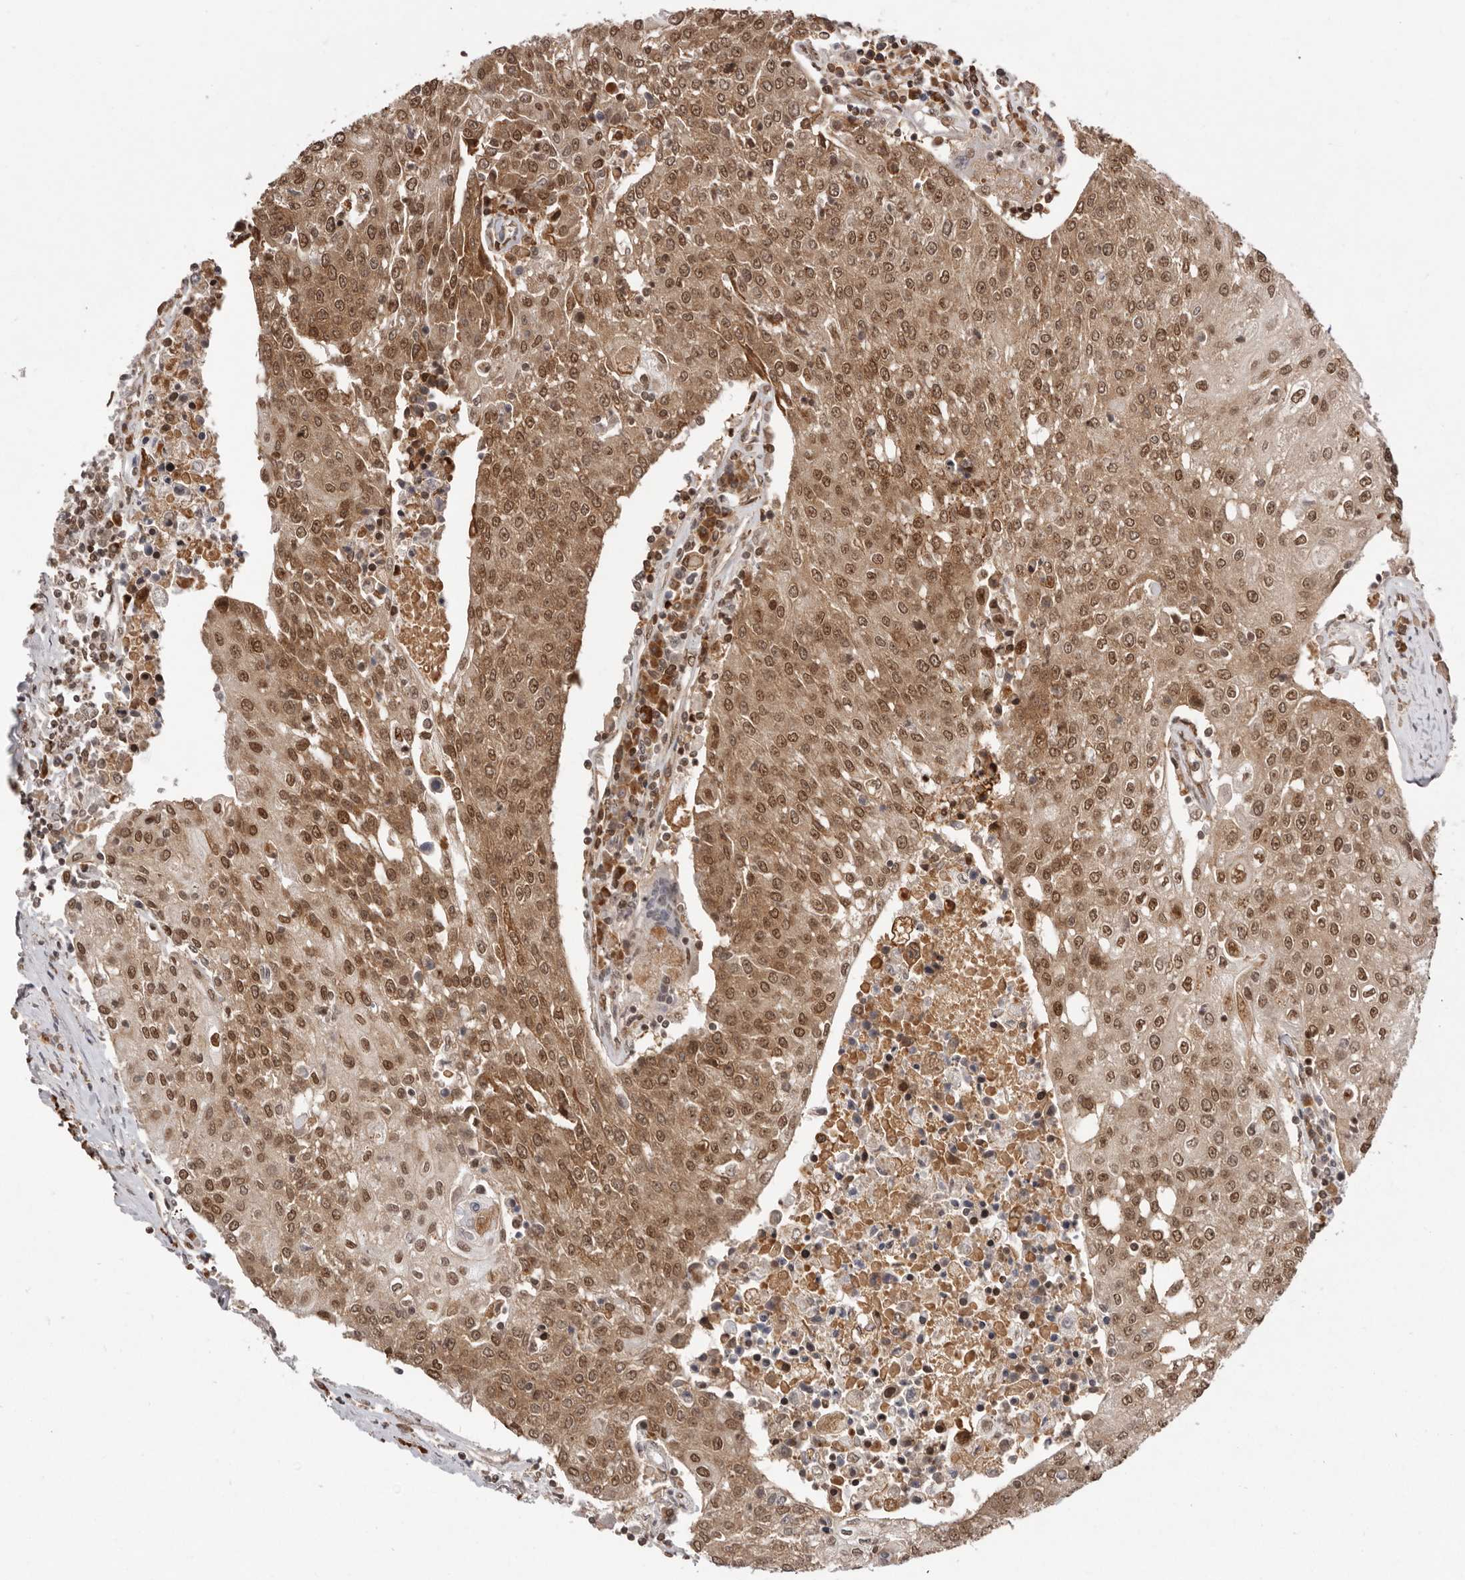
{"staining": {"intensity": "moderate", "quantity": ">75%", "location": "cytoplasmic/membranous,nuclear"}, "tissue": "urothelial cancer", "cell_type": "Tumor cells", "image_type": "cancer", "snomed": [{"axis": "morphology", "description": "Urothelial carcinoma, High grade"}, {"axis": "topography", "description": "Urinary bladder"}], "caption": "This is an image of immunohistochemistry (IHC) staining of urothelial cancer, which shows moderate expression in the cytoplasmic/membranous and nuclear of tumor cells.", "gene": "CHTOP", "patient": {"sex": "female", "age": 85}}